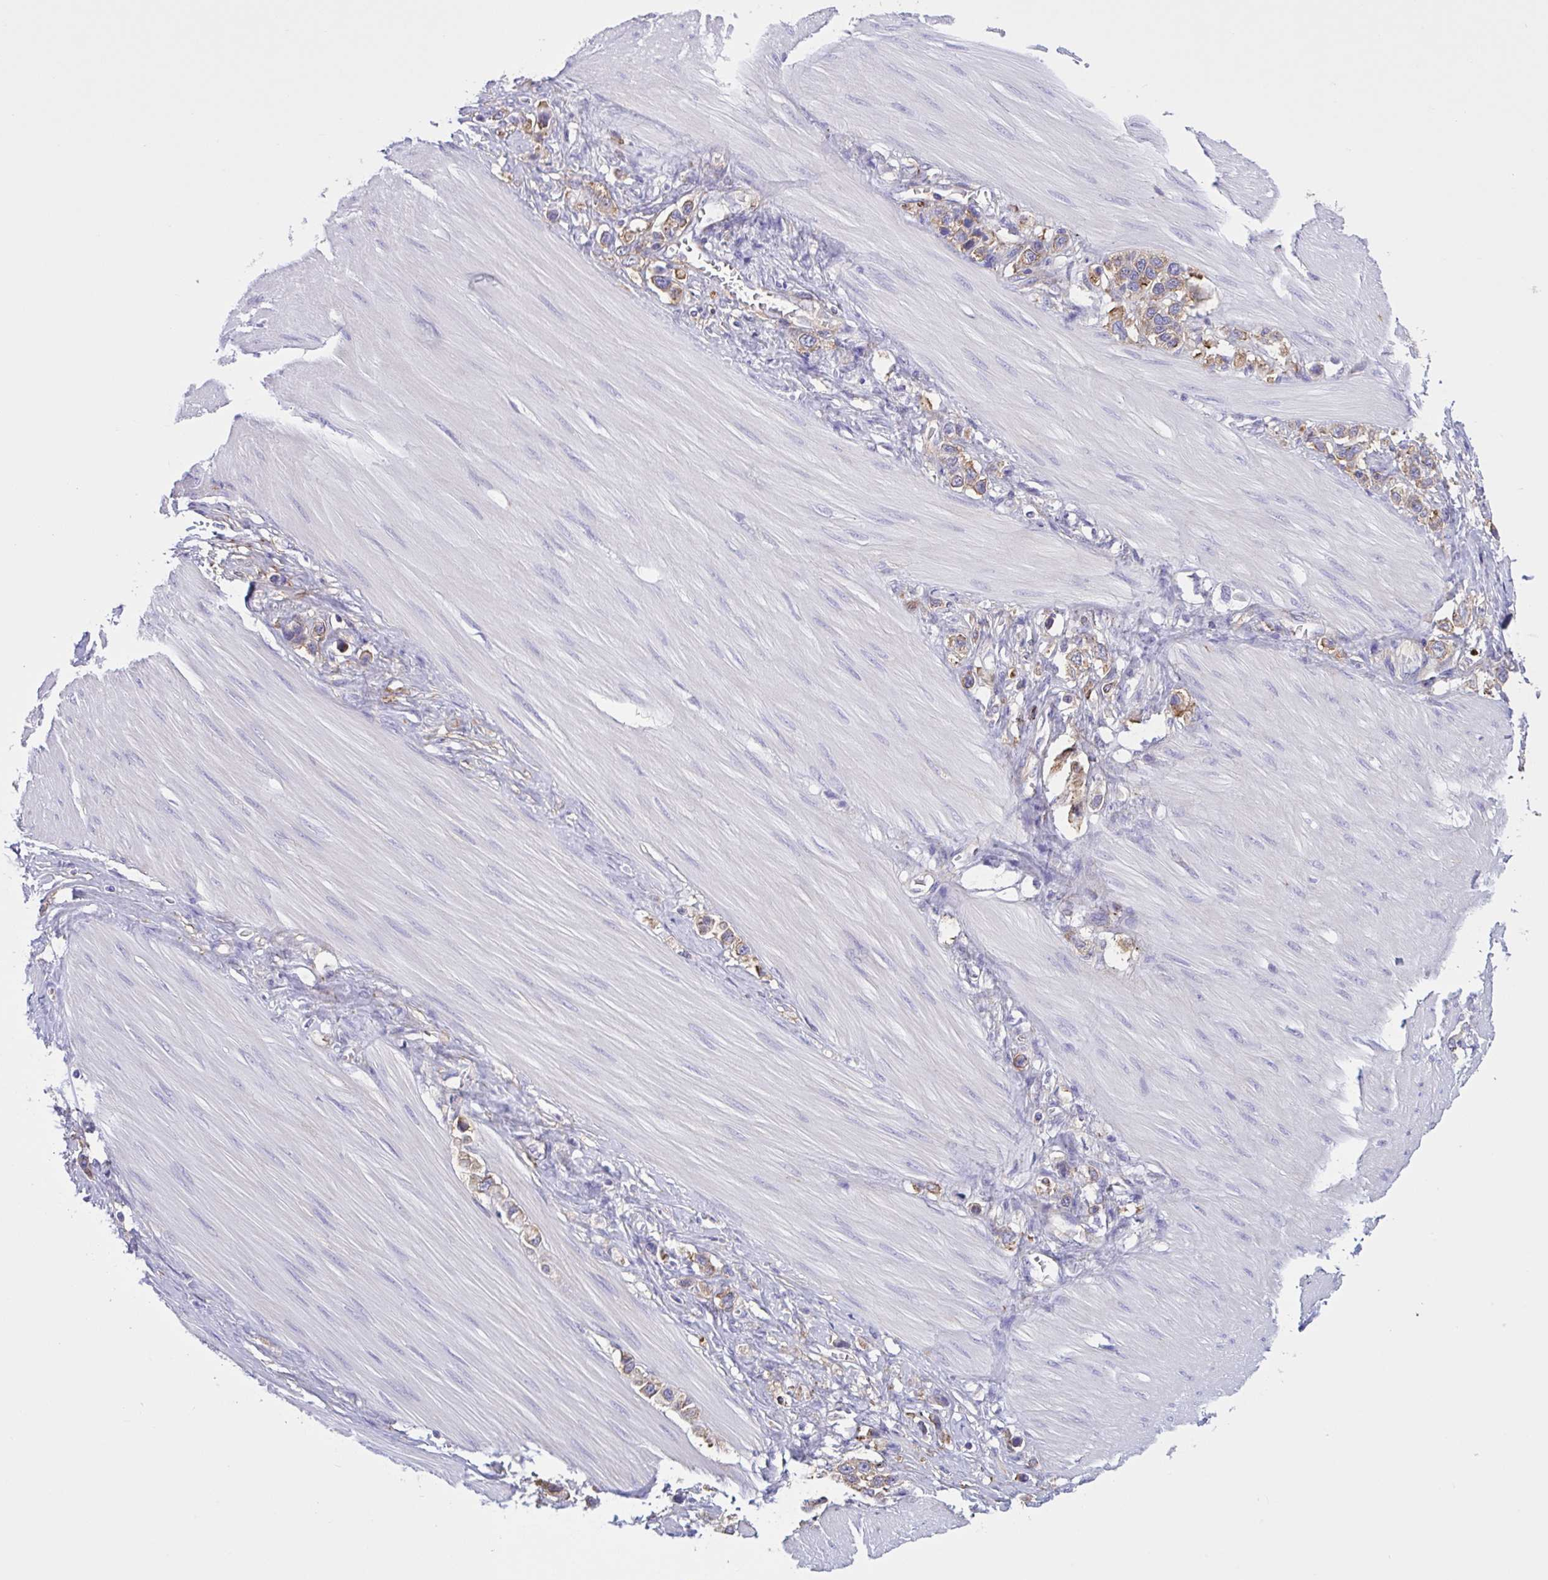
{"staining": {"intensity": "weak", "quantity": ">75%", "location": "cytoplasmic/membranous"}, "tissue": "stomach cancer", "cell_type": "Tumor cells", "image_type": "cancer", "snomed": [{"axis": "morphology", "description": "Adenocarcinoma, NOS"}, {"axis": "topography", "description": "Stomach"}], "caption": "There is low levels of weak cytoplasmic/membranous positivity in tumor cells of stomach adenocarcinoma, as demonstrated by immunohistochemical staining (brown color).", "gene": "OR51M1", "patient": {"sex": "female", "age": 65}}